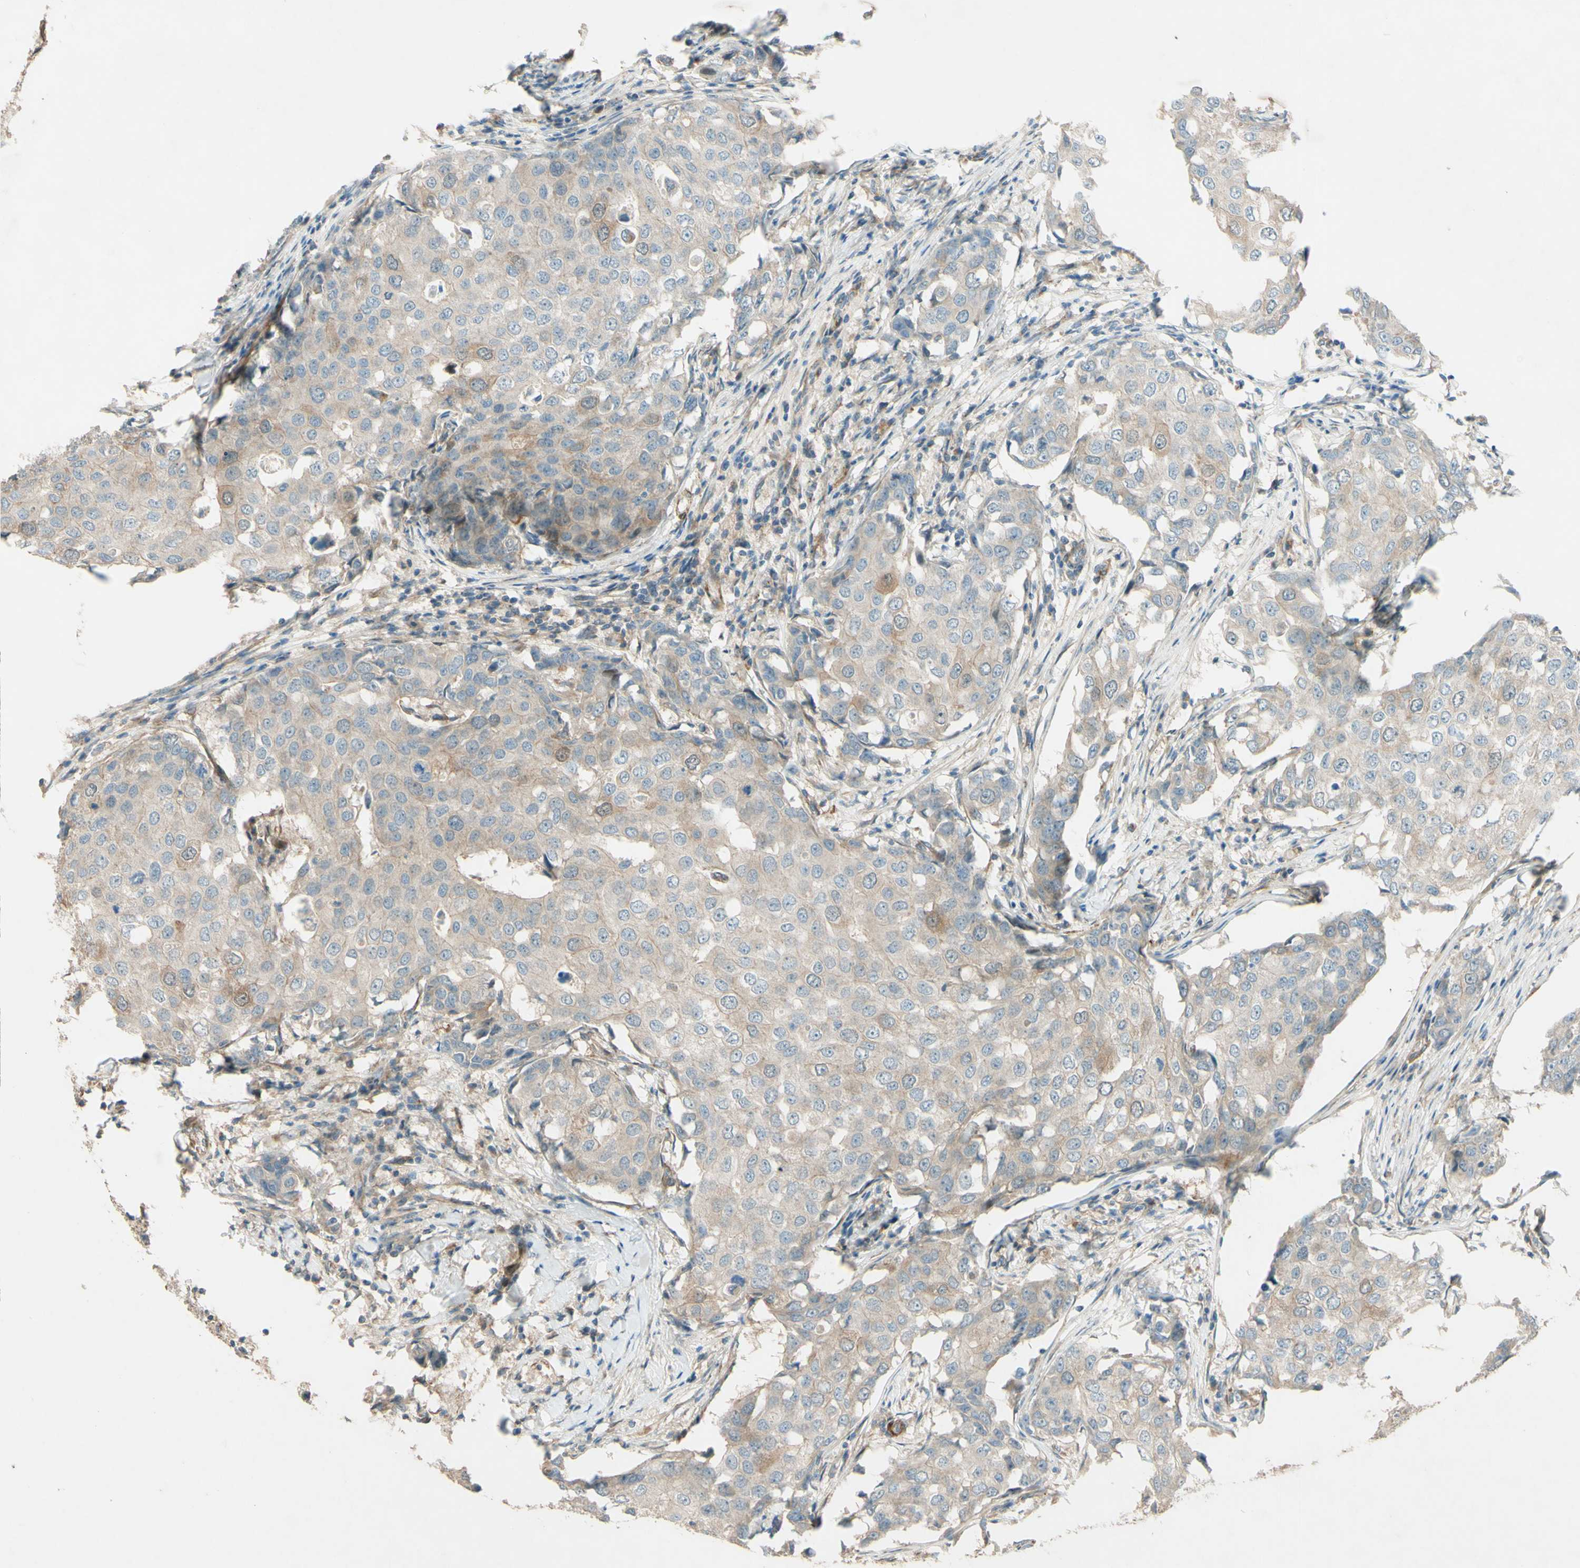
{"staining": {"intensity": "weak", "quantity": ">75%", "location": "cytoplasmic/membranous"}, "tissue": "breast cancer", "cell_type": "Tumor cells", "image_type": "cancer", "snomed": [{"axis": "morphology", "description": "Duct carcinoma"}, {"axis": "topography", "description": "Breast"}], "caption": "An immunohistochemistry (IHC) photomicrograph of tumor tissue is shown. Protein staining in brown highlights weak cytoplasmic/membranous positivity in invasive ductal carcinoma (breast) within tumor cells. Using DAB (3,3'-diaminobenzidine) (brown) and hematoxylin (blue) stains, captured at high magnification using brightfield microscopy.", "gene": "ADAM17", "patient": {"sex": "female", "age": 27}}